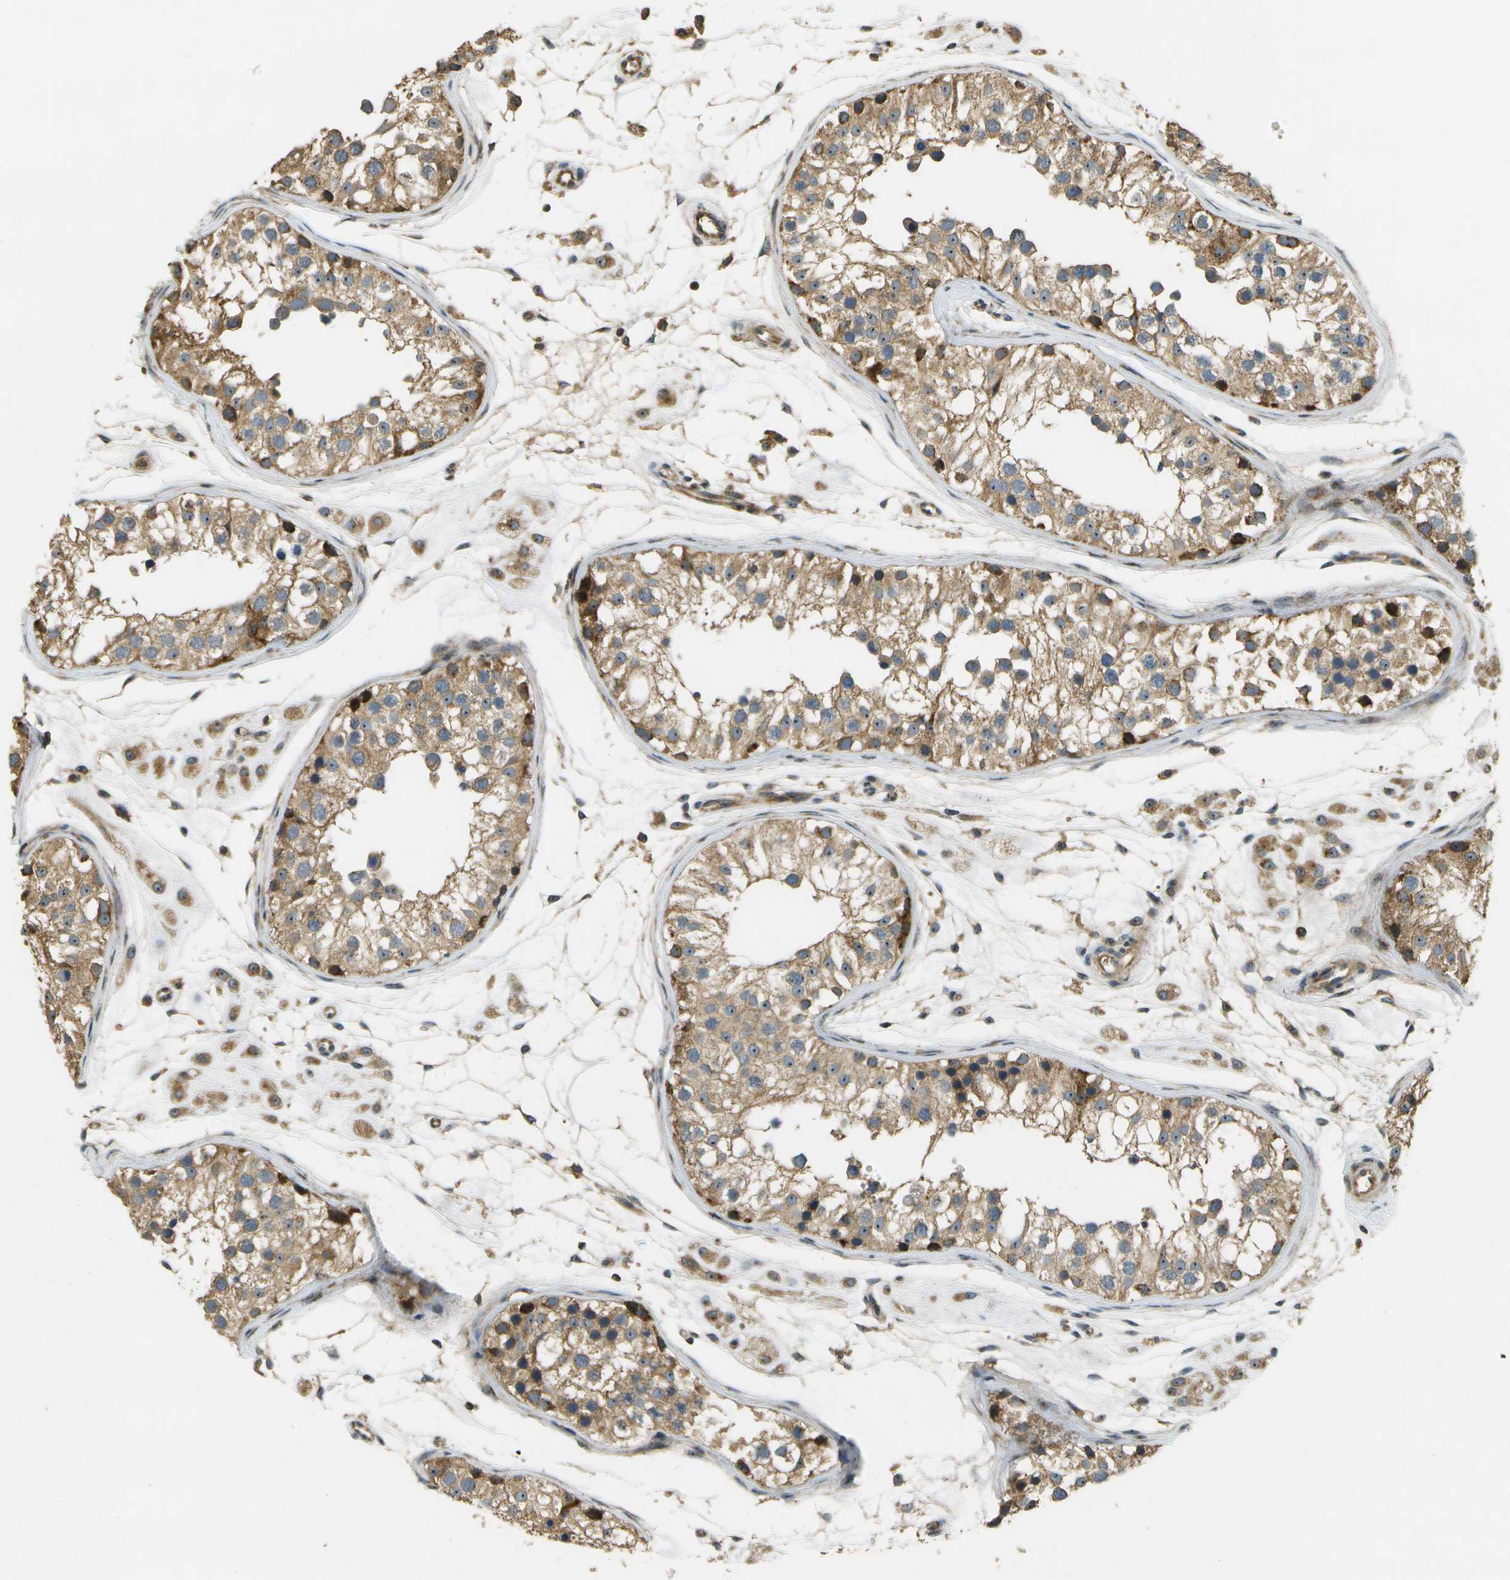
{"staining": {"intensity": "moderate", "quantity": ">75%", "location": "cytoplasmic/membranous,nuclear"}, "tissue": "testis", "cell_type": "Cells in seminiferous ducts", "image_type": "normal", "snomed": [{"axis": "morphology", "description": "Normal tissue, NOS"}, {"axis": "morphology", "description": "Adenocarcinoma, metastatic, NOS"}, {"axis": "topography", "description": "Testis"}], "caption": "This photomicrograph shows immunohistochemistry staining of normal testis, with medium moderate cytoplasmic/membranous,nuclear expression in about >75% of cells in seminiferous ducts.", "gene": "LRP12", "patient": {"sex": "male", "age": 26}}